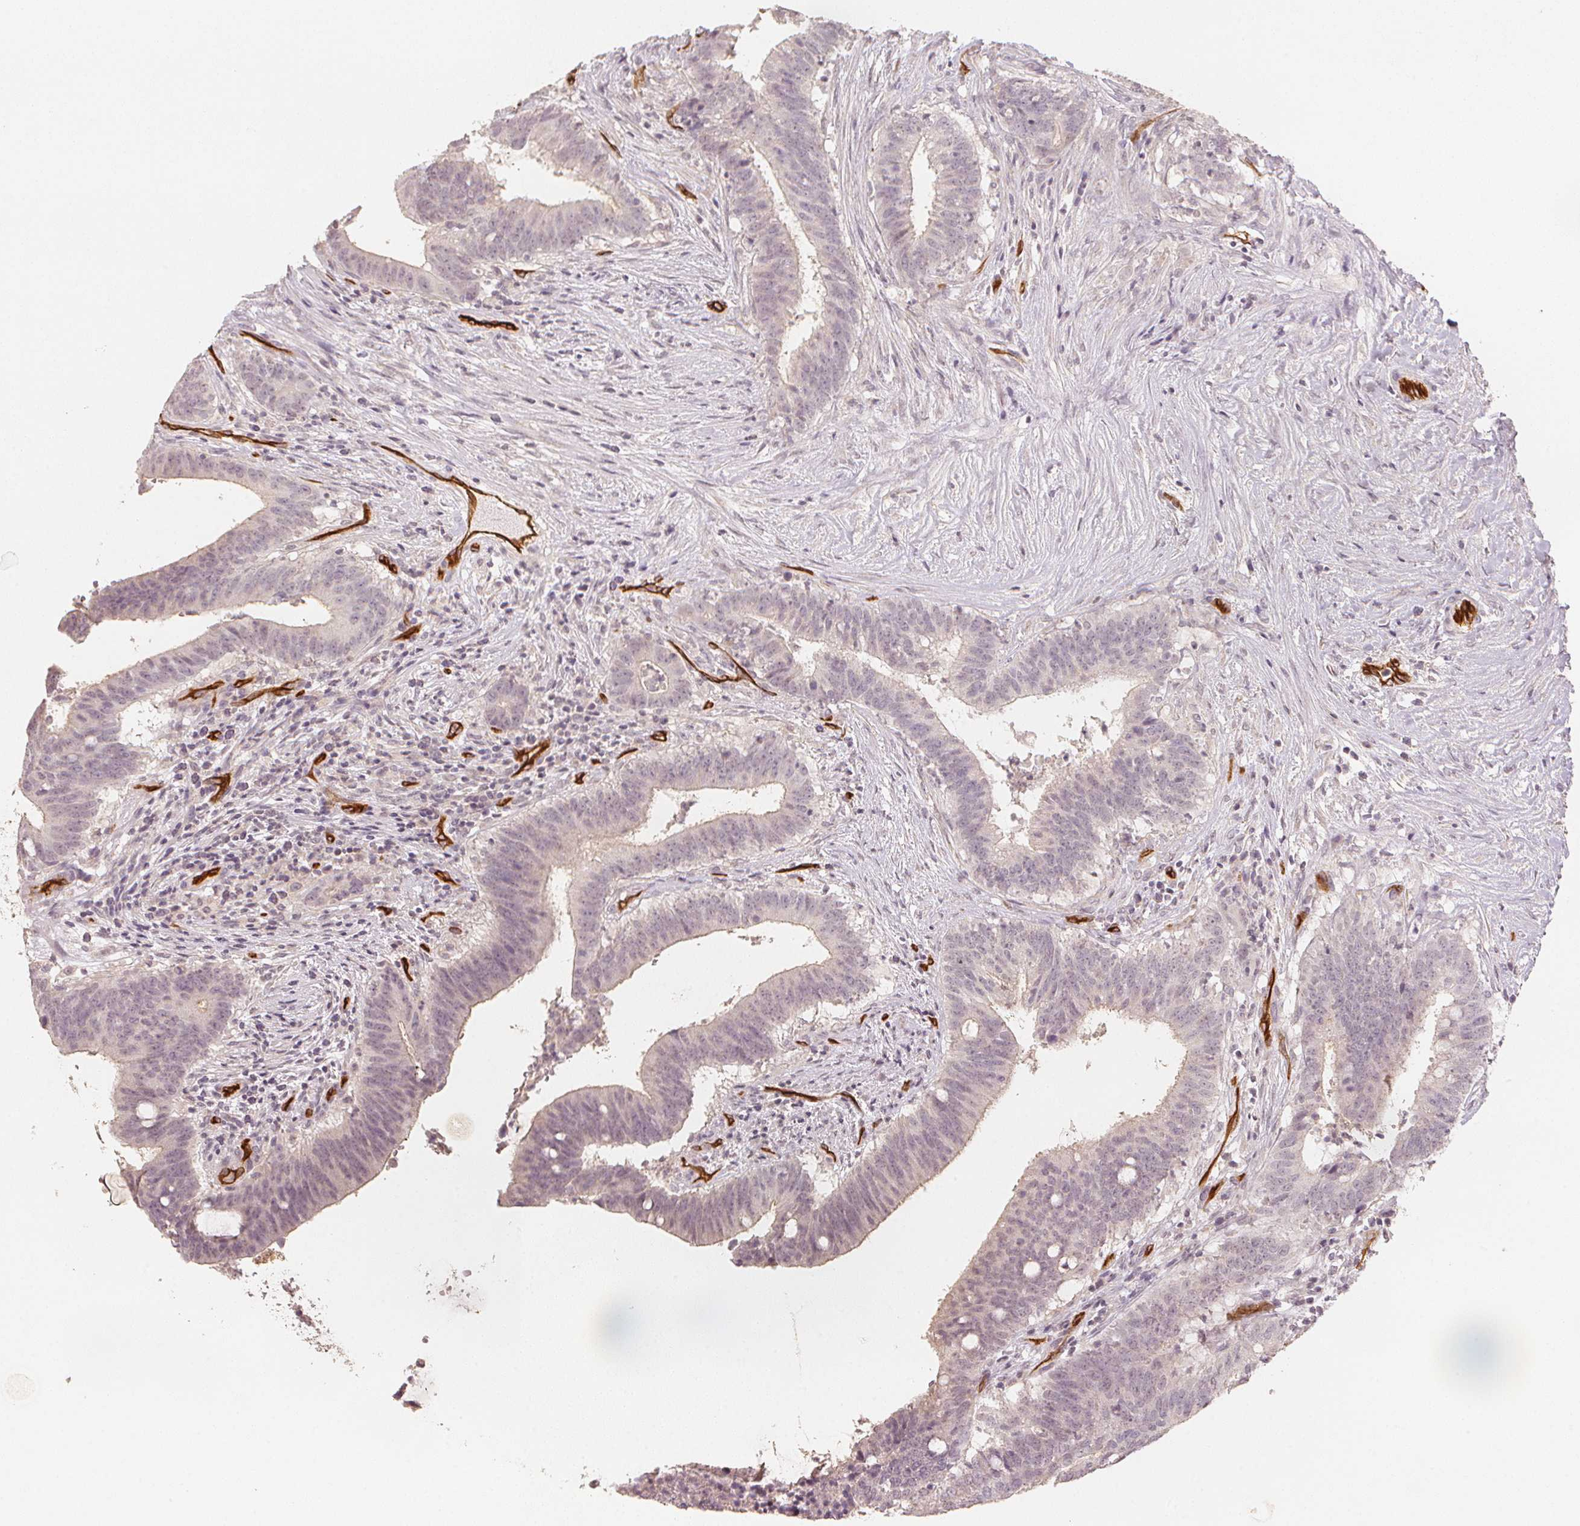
{"staining": {"intensity": "negative", "quantity": "none", "location": "none"}, "tissue": "colorectal cancer", "cell_type": "Tumor cells", "image_type": "cancer", "snomed": [{"axis": "morphology", "description": "Adenocarcinoma, NOS"}, {"axis": "topography", "description": "Colon"}], "caption": "Protein analysis of colorectal cancer (adenocarcinoma) exhibits no significant positivity in tumor cells.", "gene": "CIB1", "patient": {"sex": "female", "age": 43}}